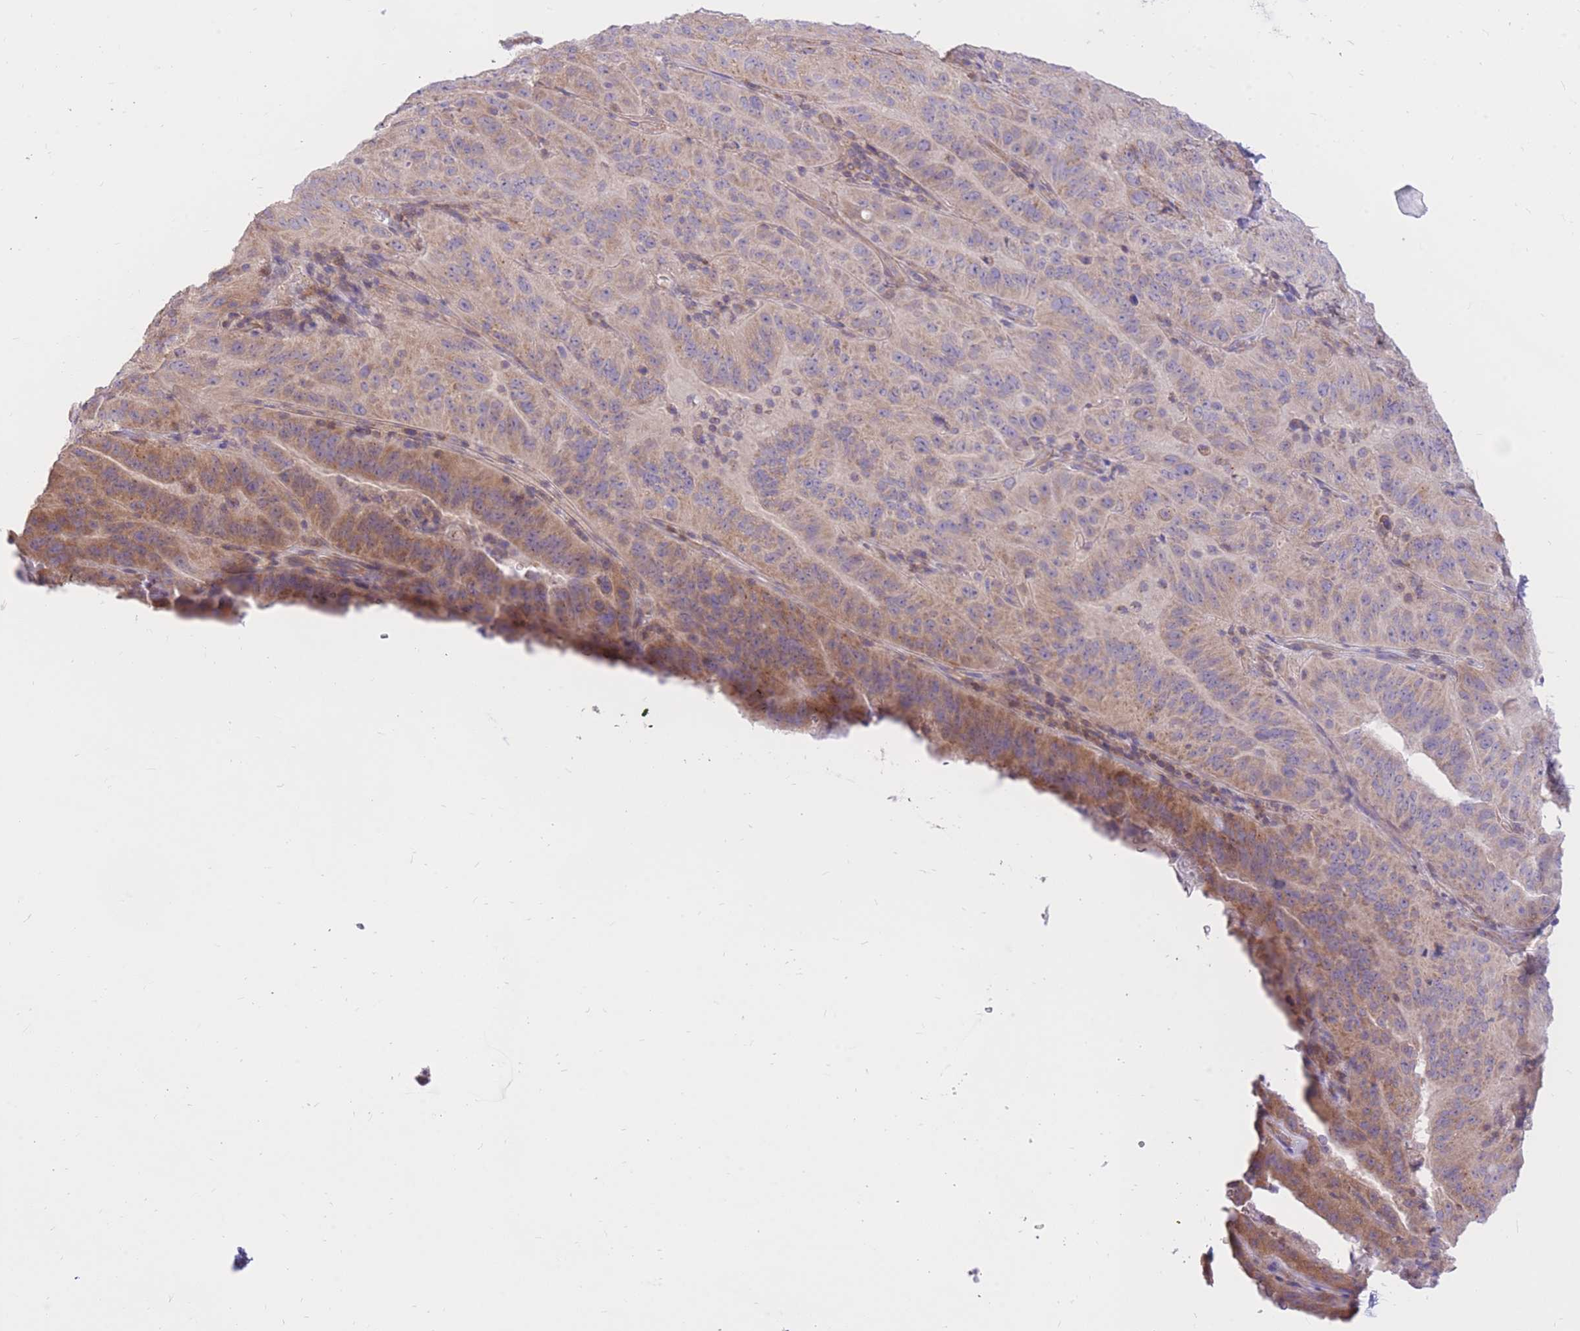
{"staining": {"intensity": "moderate", "quantity": "<25%", "location": "cytoplasmic/membranous"}, "tissue": "pancreatic cancer", "cell_type": "Tumor cells", "image_type": "cancer", "snomed": [{"axis": "morphology", "description": "Adenocarcinoma, NOS"}, {"axis": "topography", "description": "Pancreas"}], "caption": "The histopathology image exhibits a brown stain indicating the presence of a protein in the cytoplasmic/membranous of tumor cells in pancreatic adenocarcinoma.", "gene": "TOPAZ1", "patient": {"sex": "male", "age": 63}}